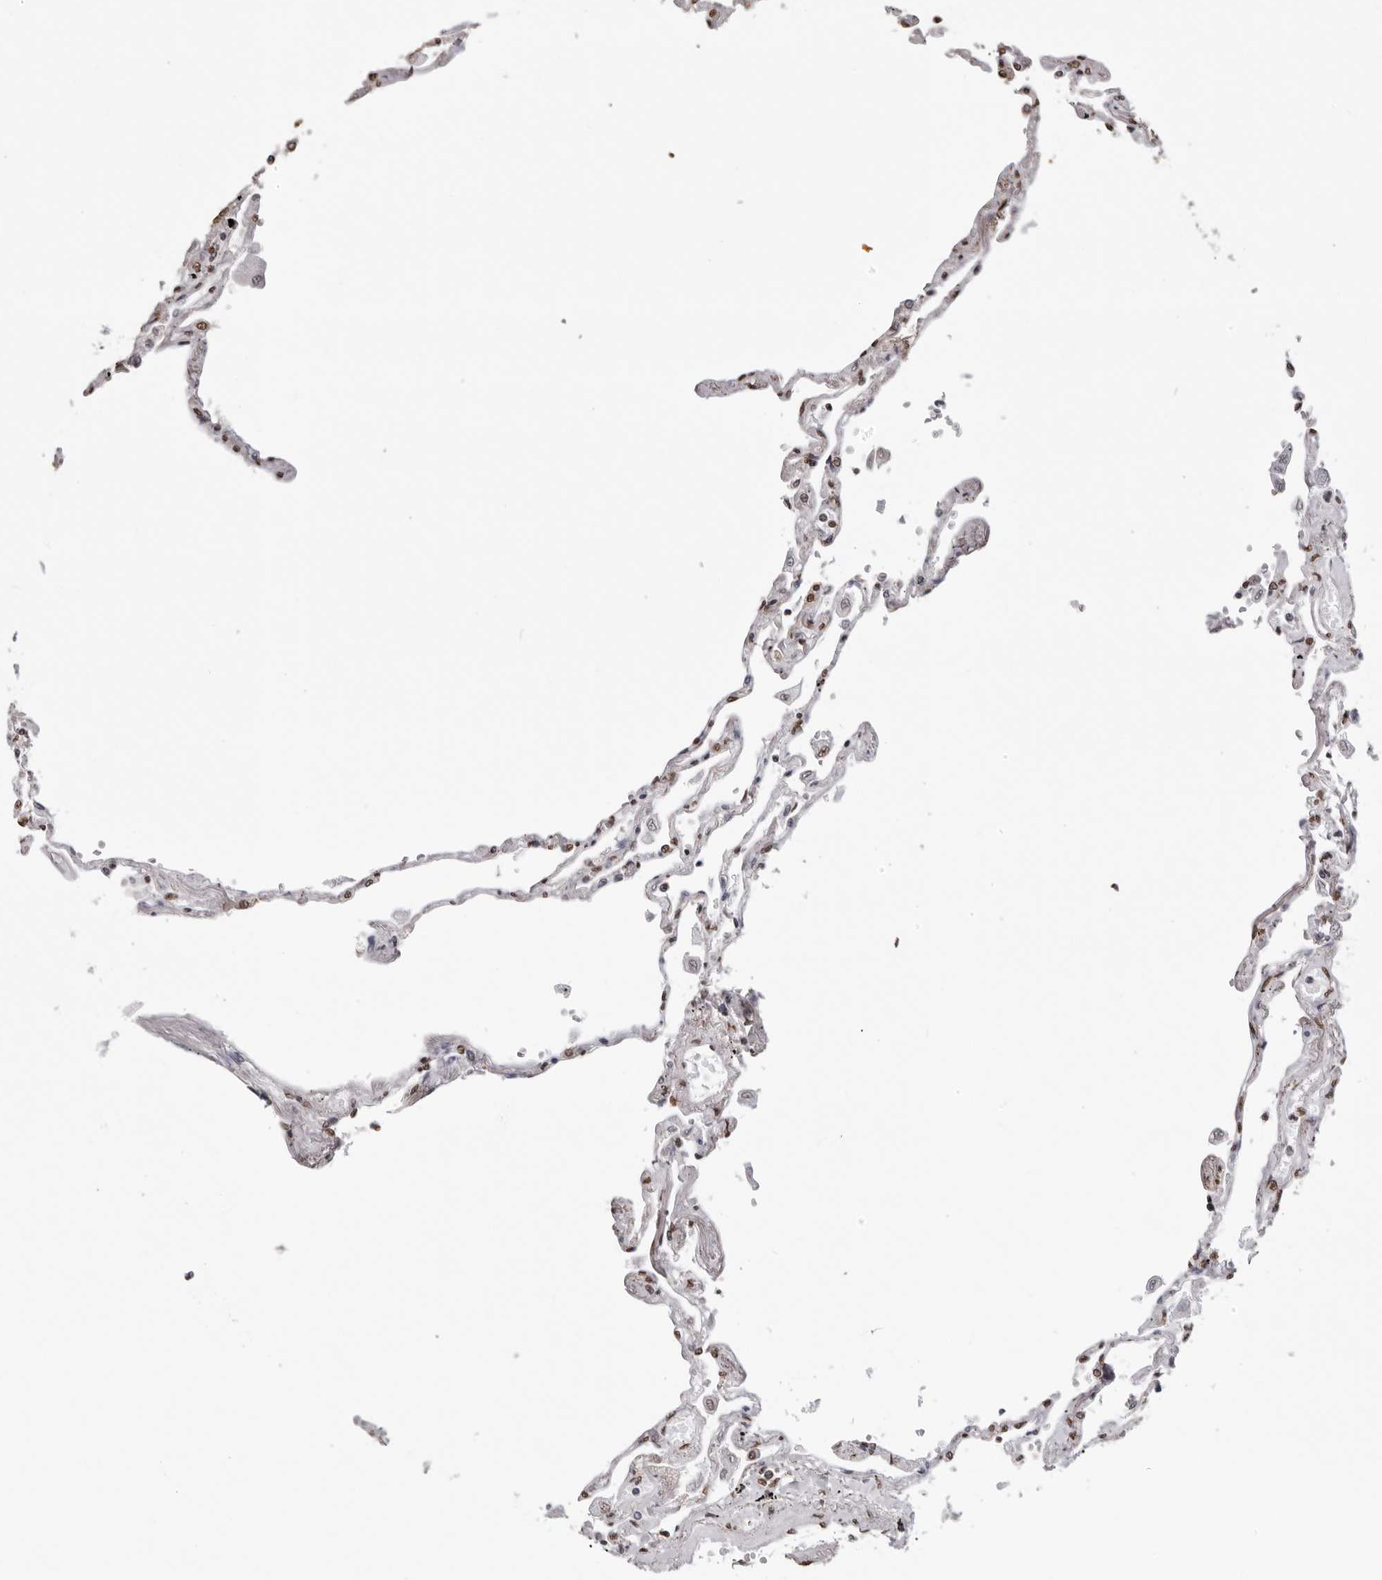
{"staining": {"intensity": "moderate", "quantity": ">75%", "location": "nuclear"}, "tissue": "lung", "cell_type": "Alveolar cells", "image_type": "normal", "snomed": [{"axis": "morphology", "description": "Normal tissue, NOS"}, {"axis": "topography", "description": "Lung"}], "caption": "Unremarkable lung exhibits moderate nuclear positivity in approximately >75% of alveolar cells, visualized by immunohistochemistry. The protein is shown in brown color, while the nuclei are stained blue.", "gene": "OLIG3", "patient": {"sex": "female", "age": 67}}